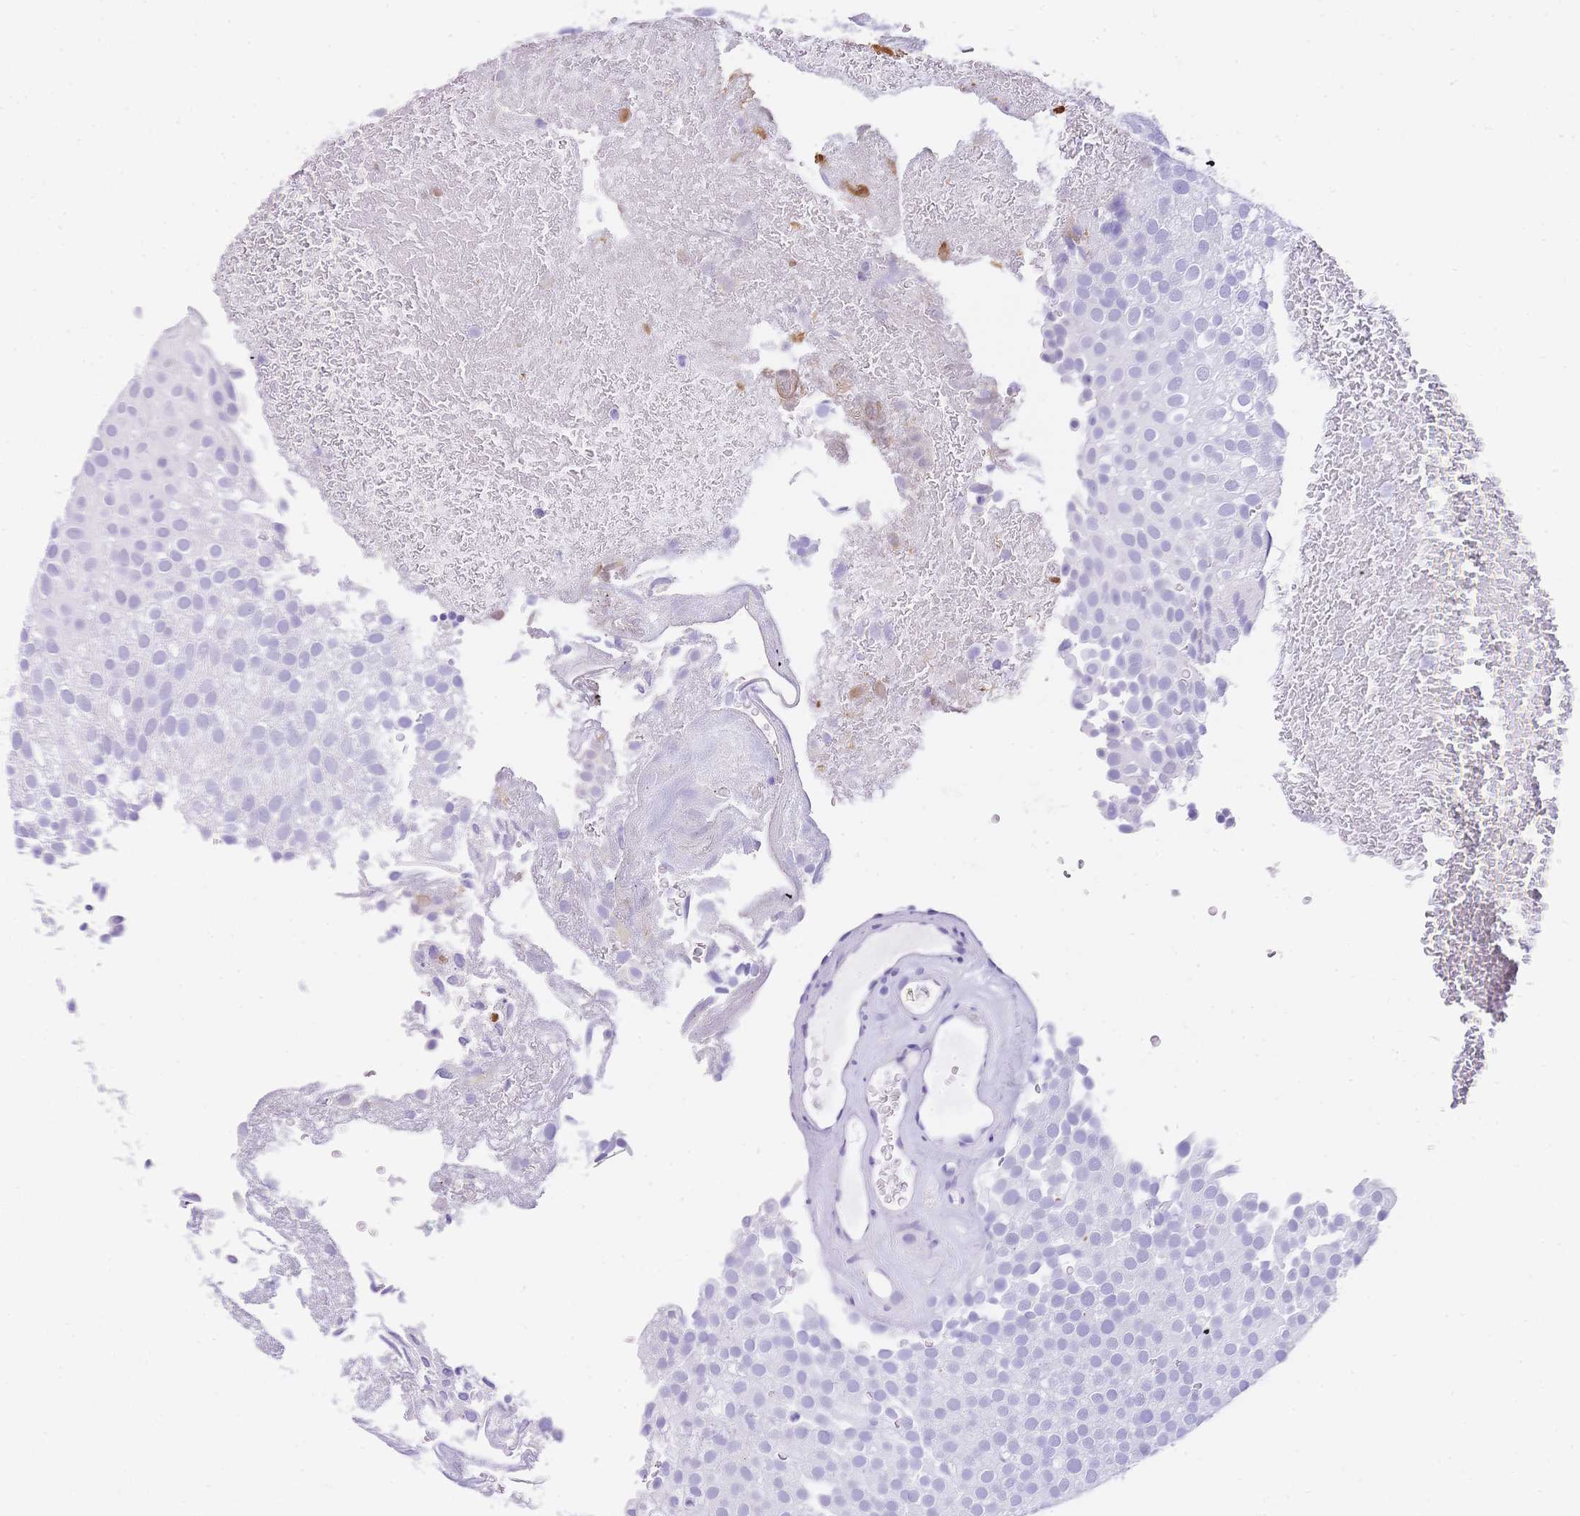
{"staining": {"intensity": "negative", "quantity": "none", "location": "none"}, "tissue": "urothelial cancer", "cell_type": "Tumor cells", "image_type": "cancer", "snomed": [{"axis": "morphology", "description": "Urothelial carcinoma, Low grade"}, {"axis": "topography", "description": "Urinary bladder"}], "caption": "This is an IHC image of urothelial cancer. There is no staining in tumor cells.", "gene": "MUC21", "patient": {"sex": "male", "age": 78}}